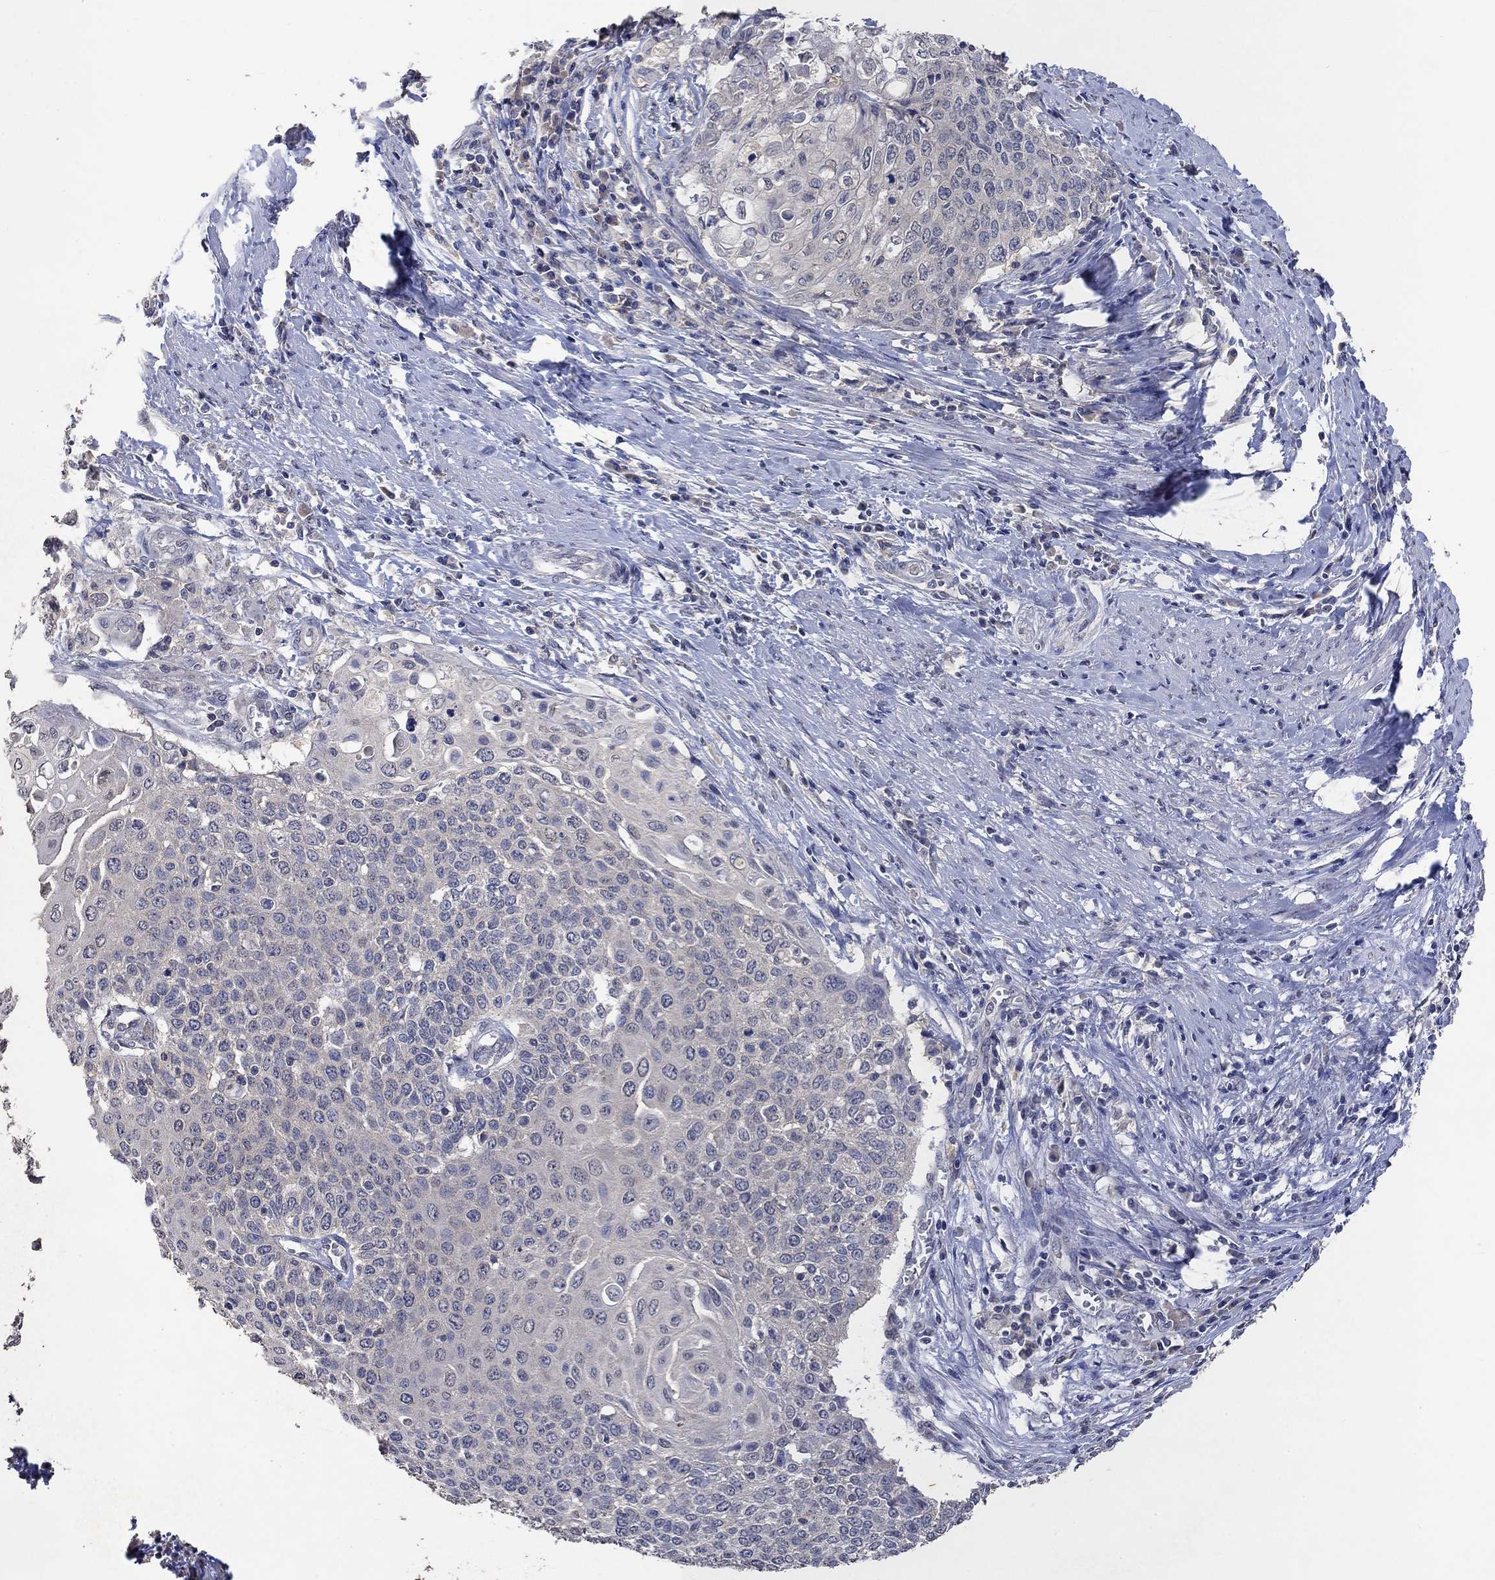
{"staining": {"intensity": "negative", "quantity": "none", "location": "none"}, "tissue": "cervical cancer", "cell_type": "Tumor cells", "image_type": "cancer", "snomed": [{"axis": "morphology", "description": "Squamous cell carcinoma, NOS"}, {"axis": "topography", "description": "Cervix"}], "caption": "Immunohistochemical staining of cervical cancer (squamous cell carcinoma) demonstrates no significant staining in tumor cells.", "gene": "PTPN20", "patient": {"sex": "female", "age": 39}}